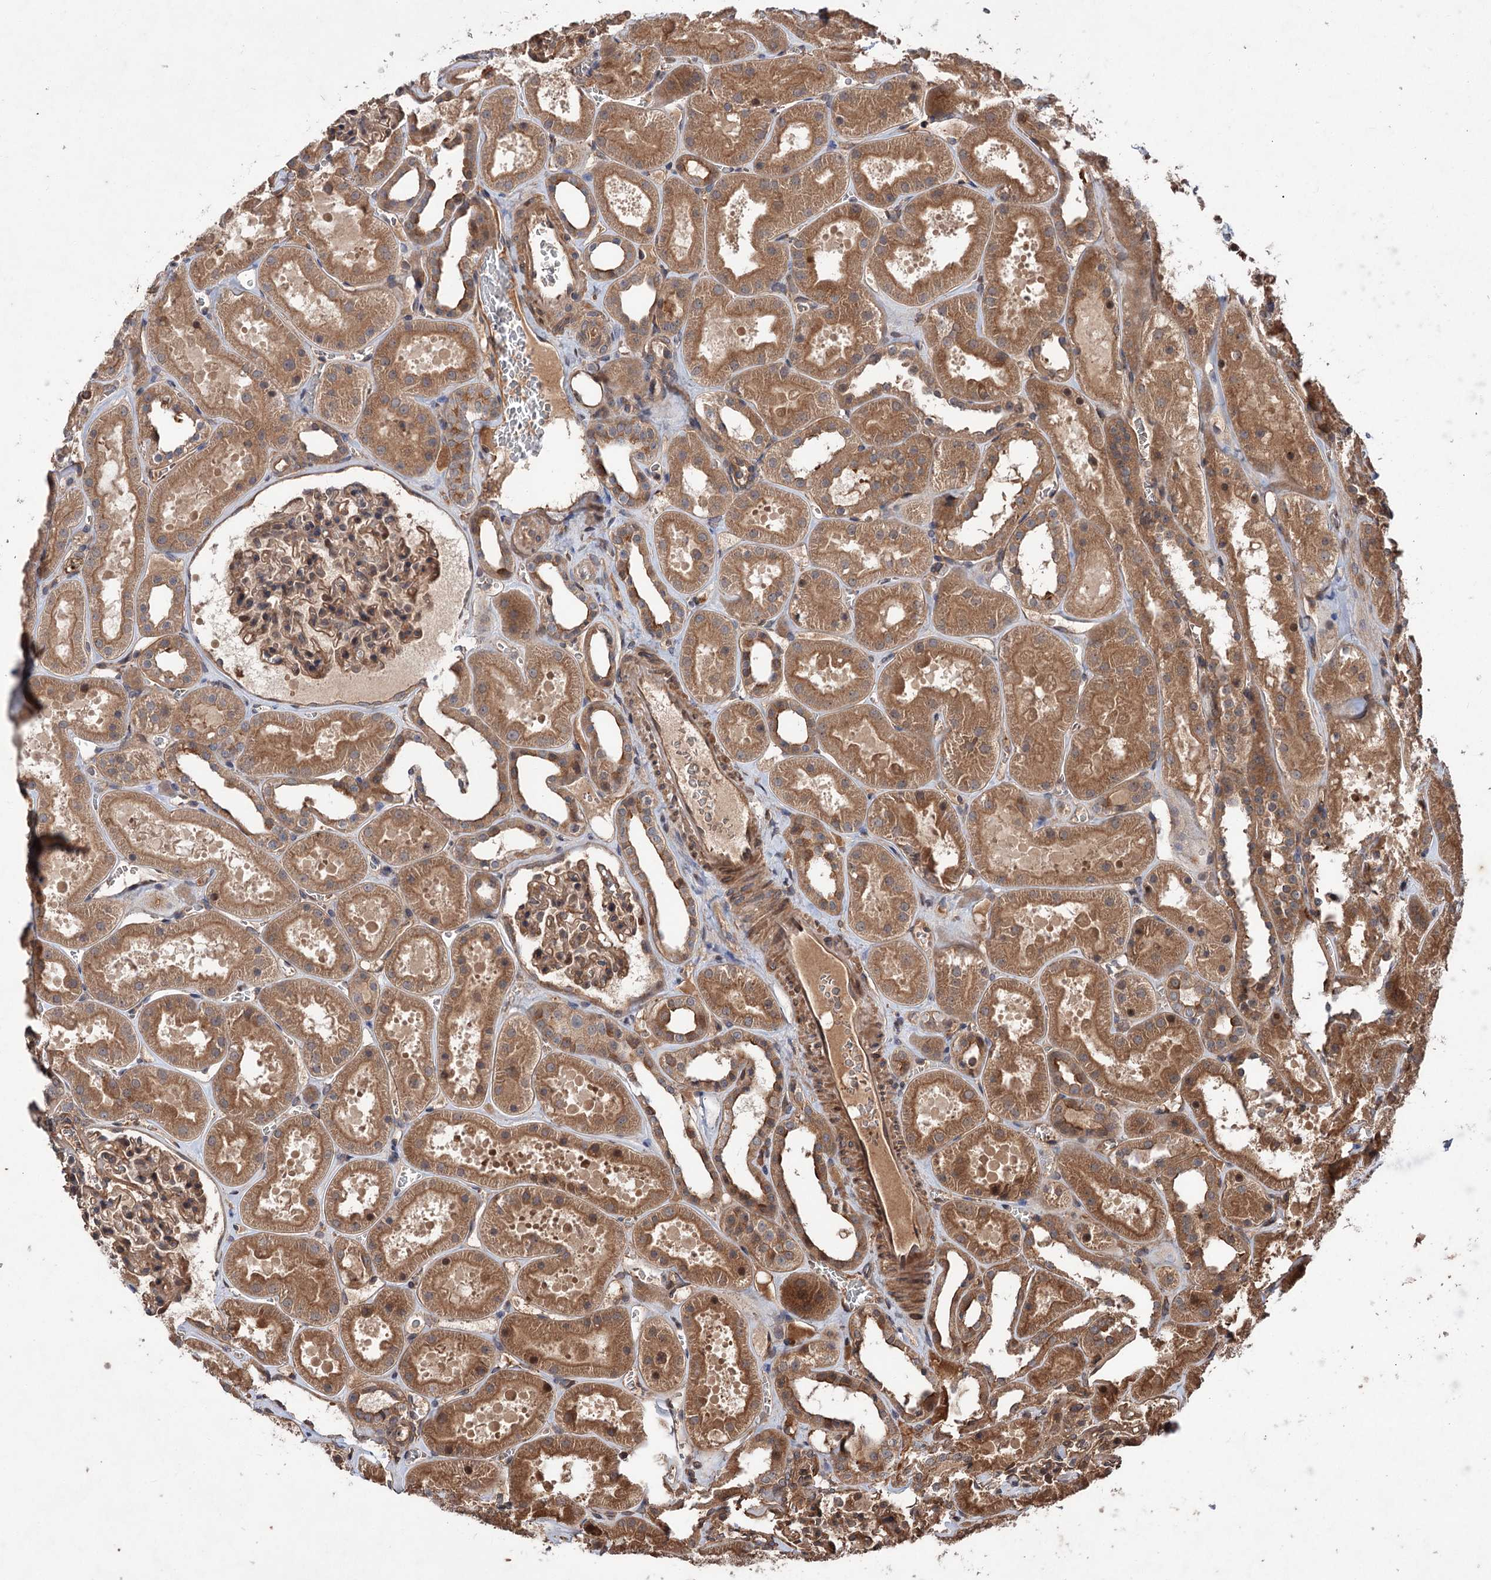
{"staining": {"intensity": "moderate", "quantity": ">75%", "location": "cytoplasmic/membranous,nuclear"}, "tissue": "kidney", "cell_type": "Cells in glomeruli", "image_type": "normal", "snomed": [{"axis": "morphology", "description": "Normal tissue, NOS"}, {"axis": "topography", "description": "Kidney"}], "caption": "There is medium levels of moderate cytoplasmic/membranous,nuclear expression in cells in glomeruli of benign kidney, as demonstrated by immunohistochemical staining (brown color).", "gene": "ADK", "patient": {"sex": "female", "age": 41}}